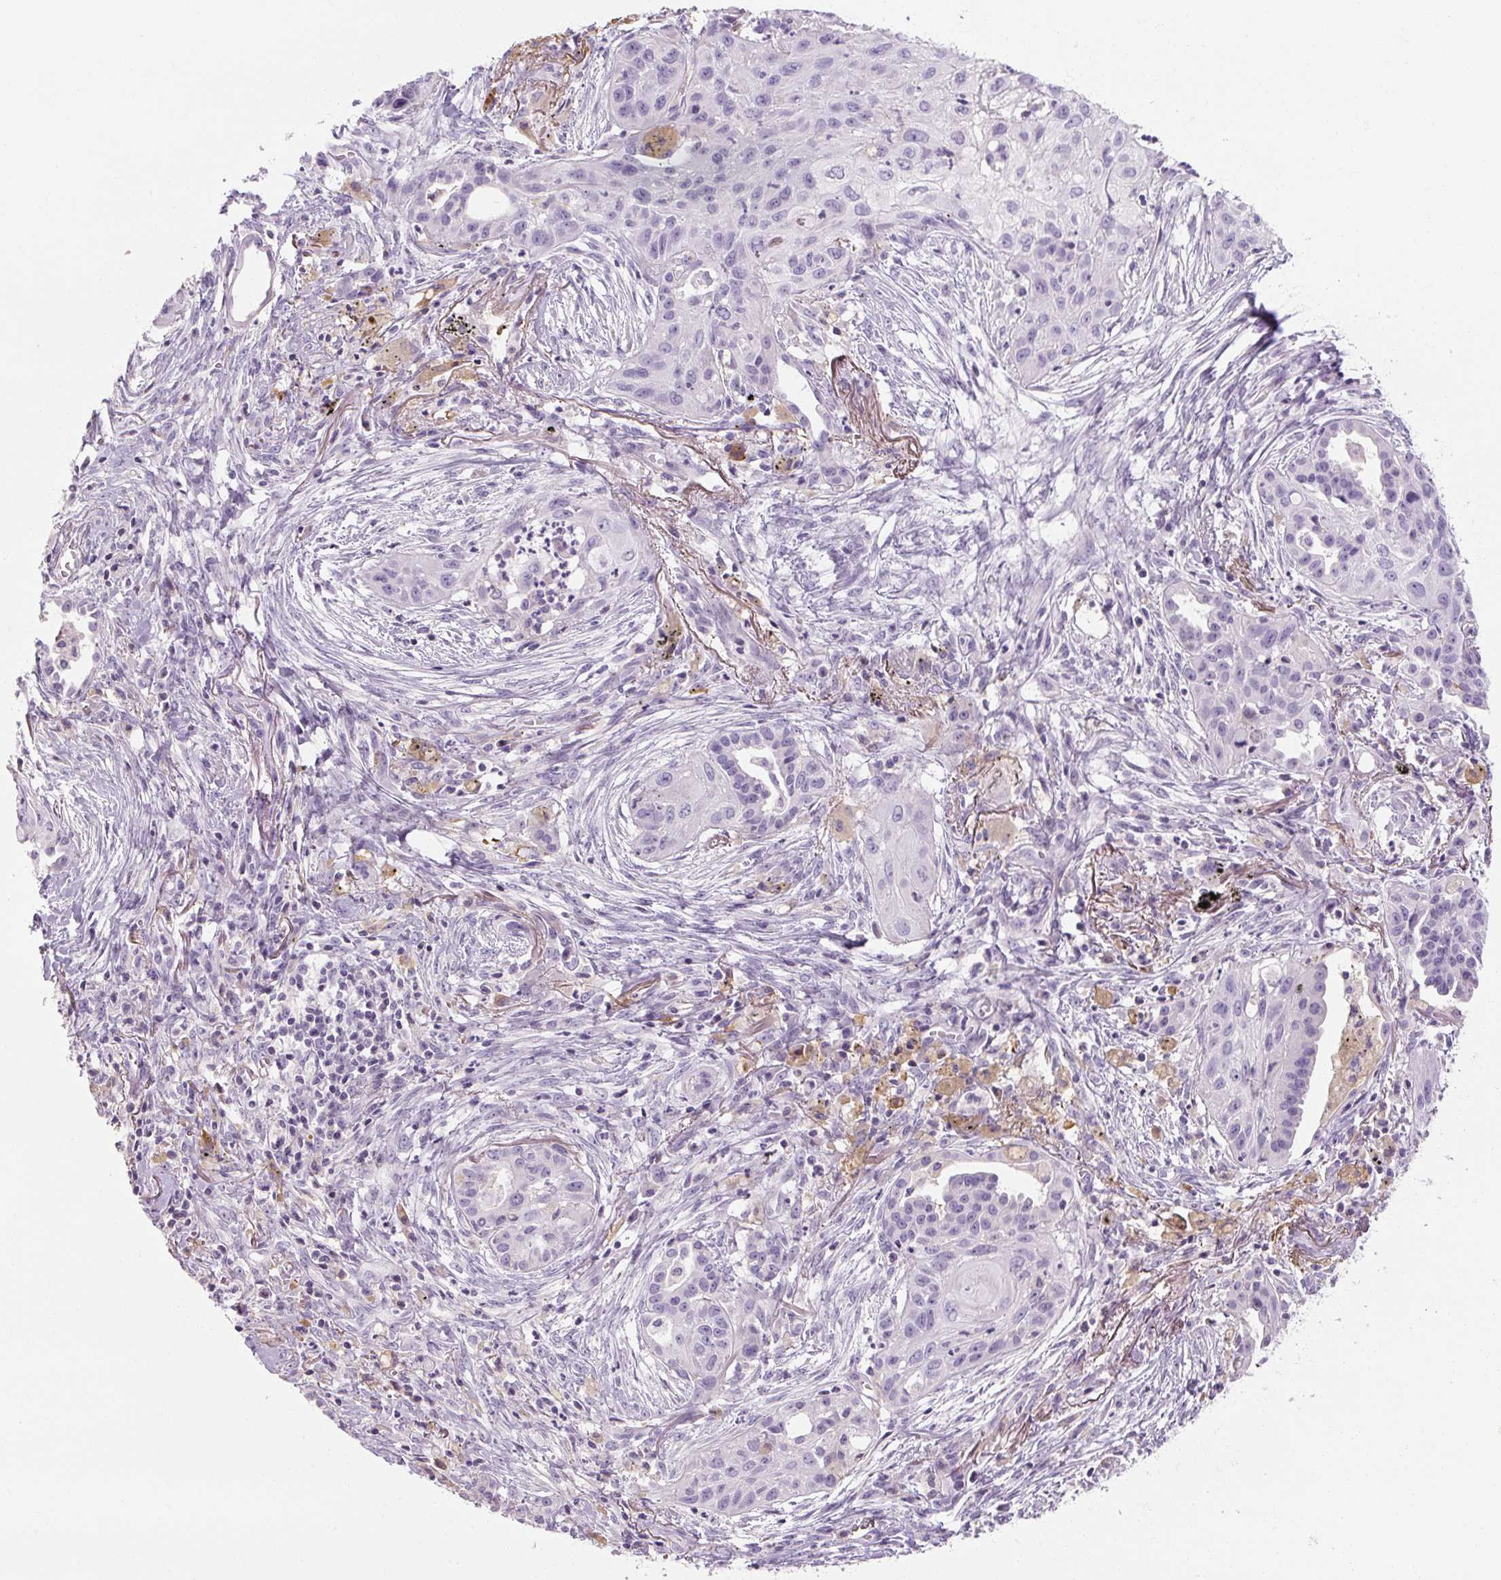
{"staining": {"intensity": "negative", "quantity": "none", "location": "none"}, "tissue": "lung cancer", "cell_type": "Tumor cells", "image_type": "cancer", "snomed": [{"axis": "morphology", "description": "Squamous cell carcinoma, NOS"}, {"axis": "topography", "description": "Lung"}], "caption": "This is a micrograph of IHC staining of lung squamous cell carcinoma, which shows no expression in tumor cells.", "gene": "NFE2L3", "patient": {"sex": "male", "age": 71}}